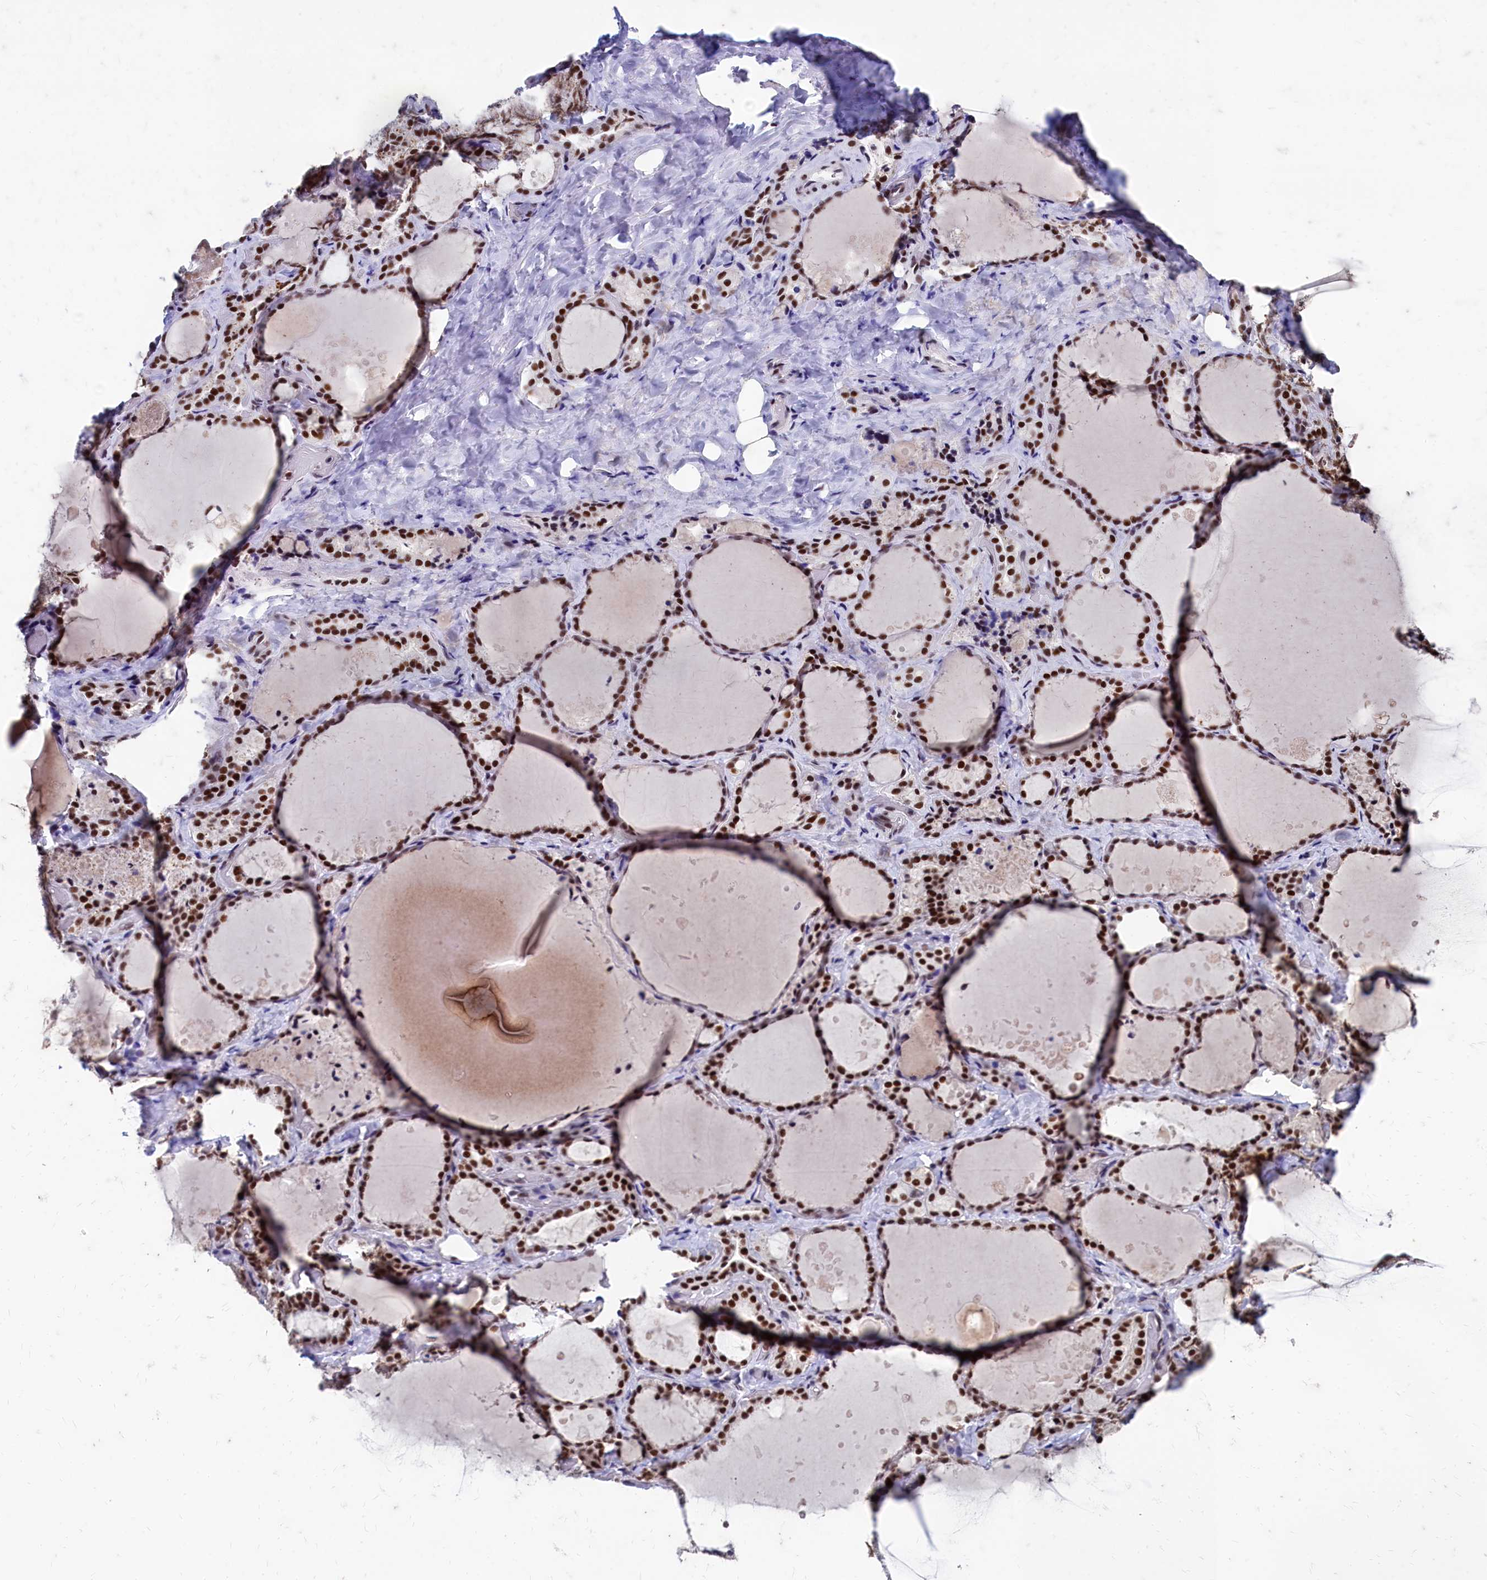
{"staining": {"intensity": "strong", "quantity": ">75%", "location": "nuclear"}, "tissue": "thyroid gland", "cell_type": "Glandular cells", "image_type": "normal", "snomed": [{"axis": "morphology", "description": "Normal tissue, NOS"}, {"axis": "topography", "description": "Thyroid gland"}], "caption": "This is a histology image of immunohistochemistry staining of normal thyroid gland, which shows strong positivity in the nuclear of glandular cells.", "gene": "CPSF7", "patient": {"sex": "female", "age": 44}}